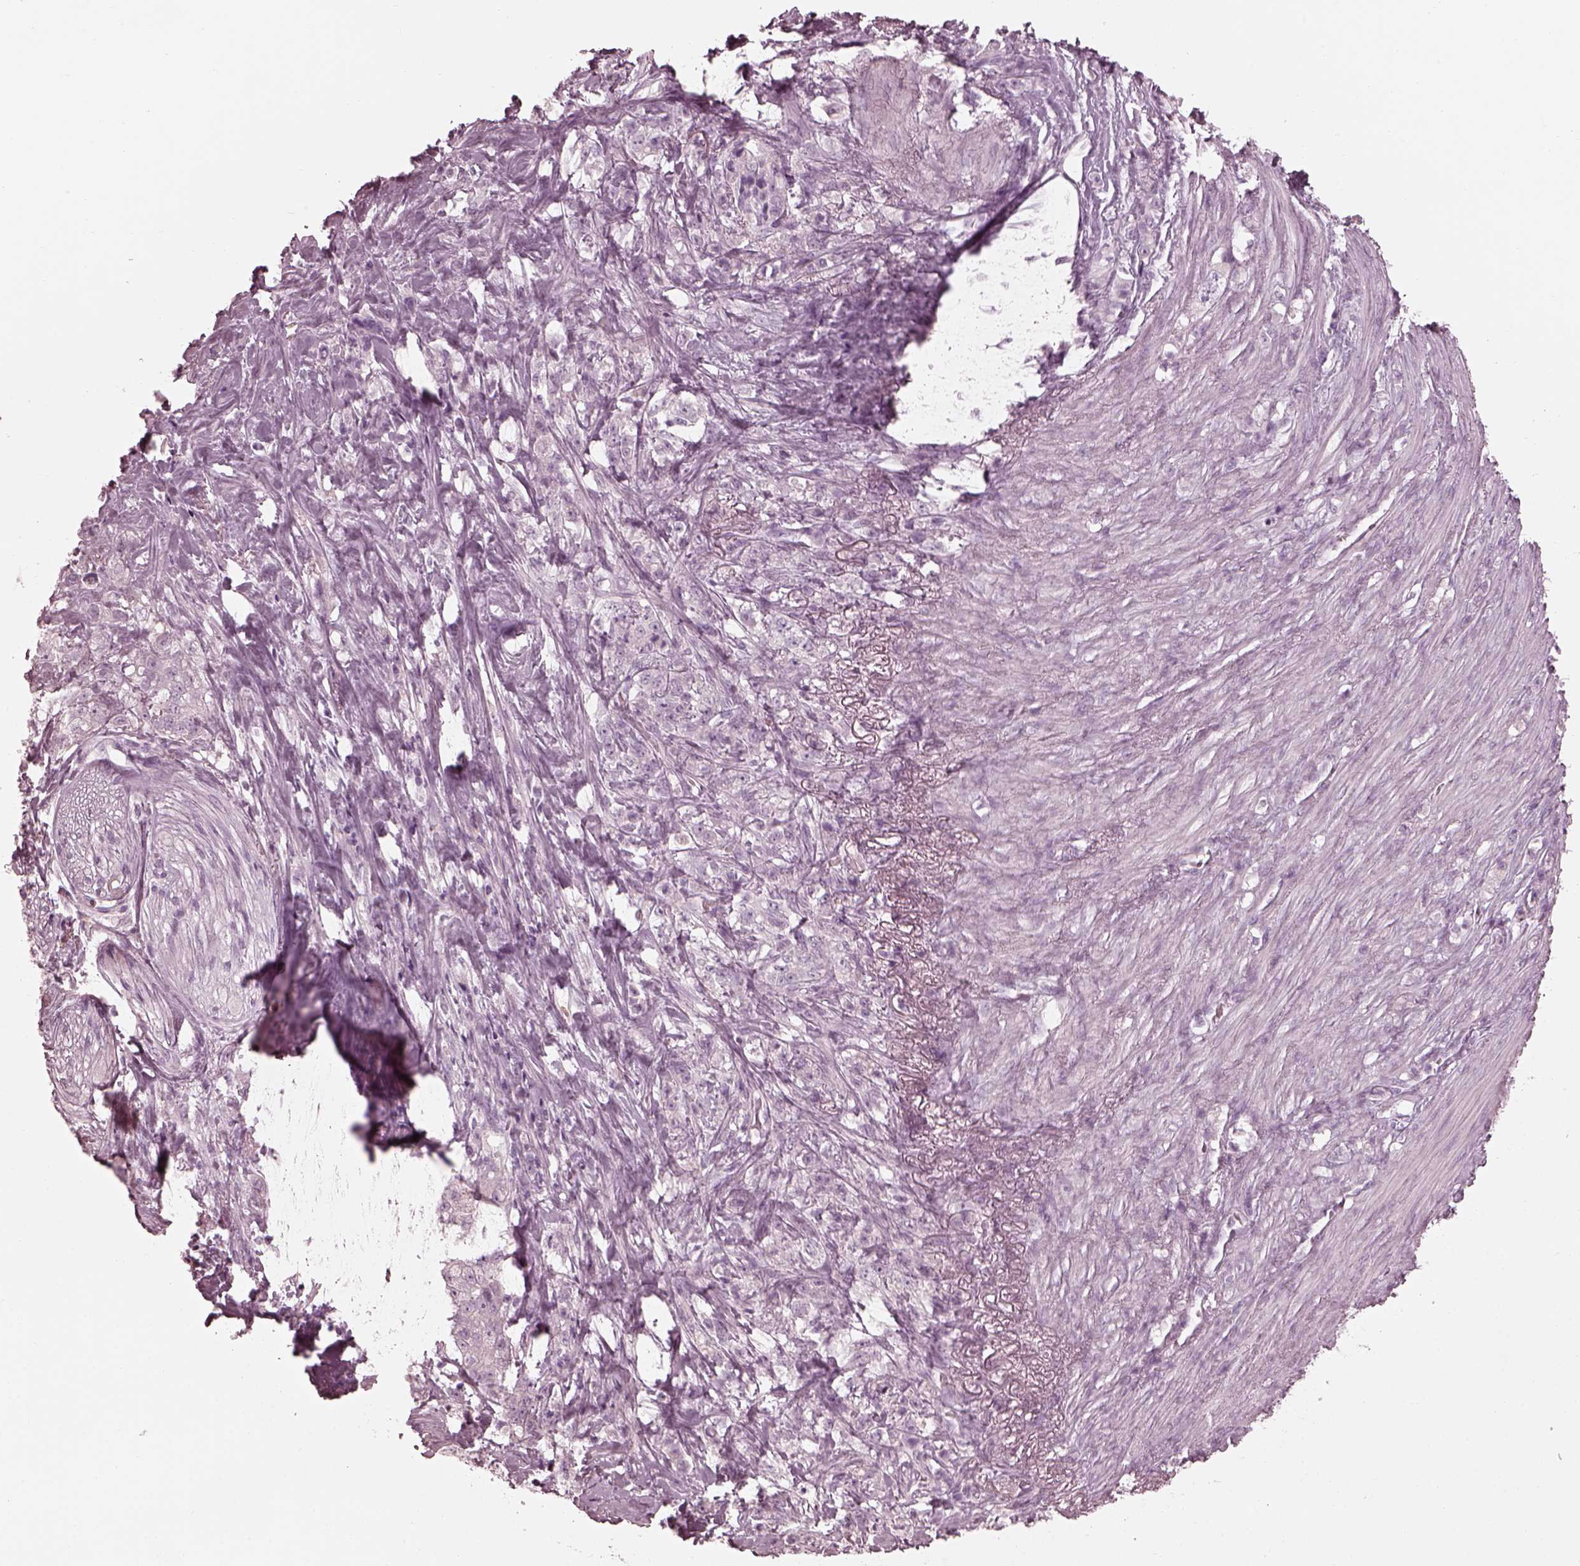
{"staining": {"intensity": "negative", "quantity": "none", "location": "none"}, "tissue": "stomach cancer", "cell_type": "Tumor cells", "image_type": "cancer", "snomed": [{"axis": "morphology", "description": "Adenocarcinoma, NOS"}, {"axis": "topography", "description": "Stomach, lower"}], "caption": "Immunohistochemistry (IHC) histopathology image of stomach cancer (adenocarcinoma) stained for a protein (brown), which demonstrates no staining in tumor cells.", "gene": "SAXO2", "patient": {"sex": "male", "age": 88}}